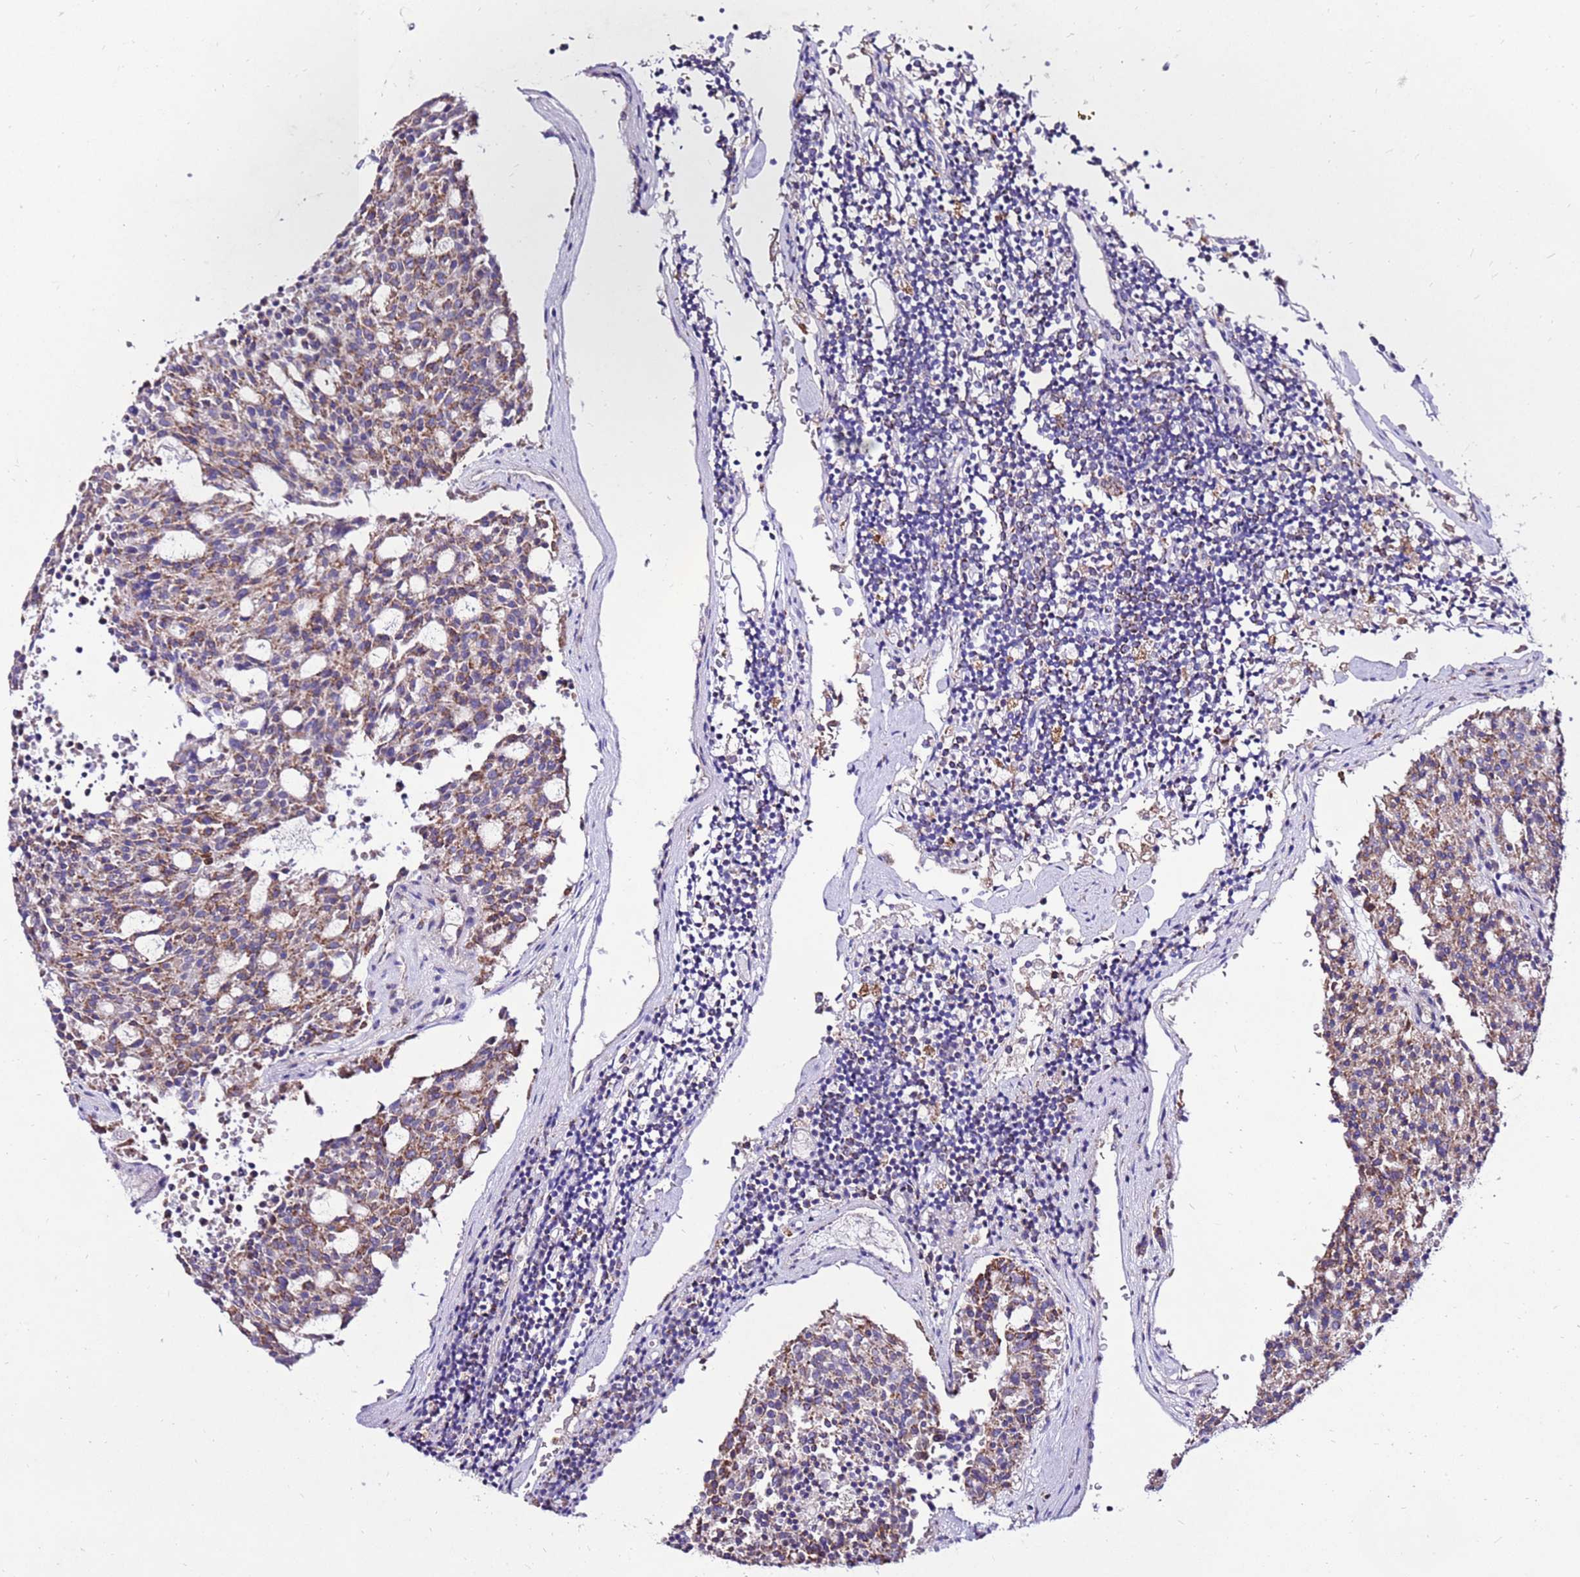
{"staining": {"intensity": "moderate", "quantity": ">75%", "location": "cytoplasmic/membranous"}, "tissue": "carcinoid", "cell_type": "Tumor cells", "image_type": "cancer", "snomed": [{"axis": "morphology", "description": "Carcinoid, malignant, NOS"}, {"axis": "topography", "description": "Pancreas"}], "caption": "Carcinoid (malignant) stained with DAB (3,3'-diaminobenzidine) immunohistochemistry (IHC) displays medium levels of moderate cytoplasmic/membranous expression in approximately >75% of tumor cells.", "gene": "TMEM106C", "patient": {"sex": "female", "age": 54}}